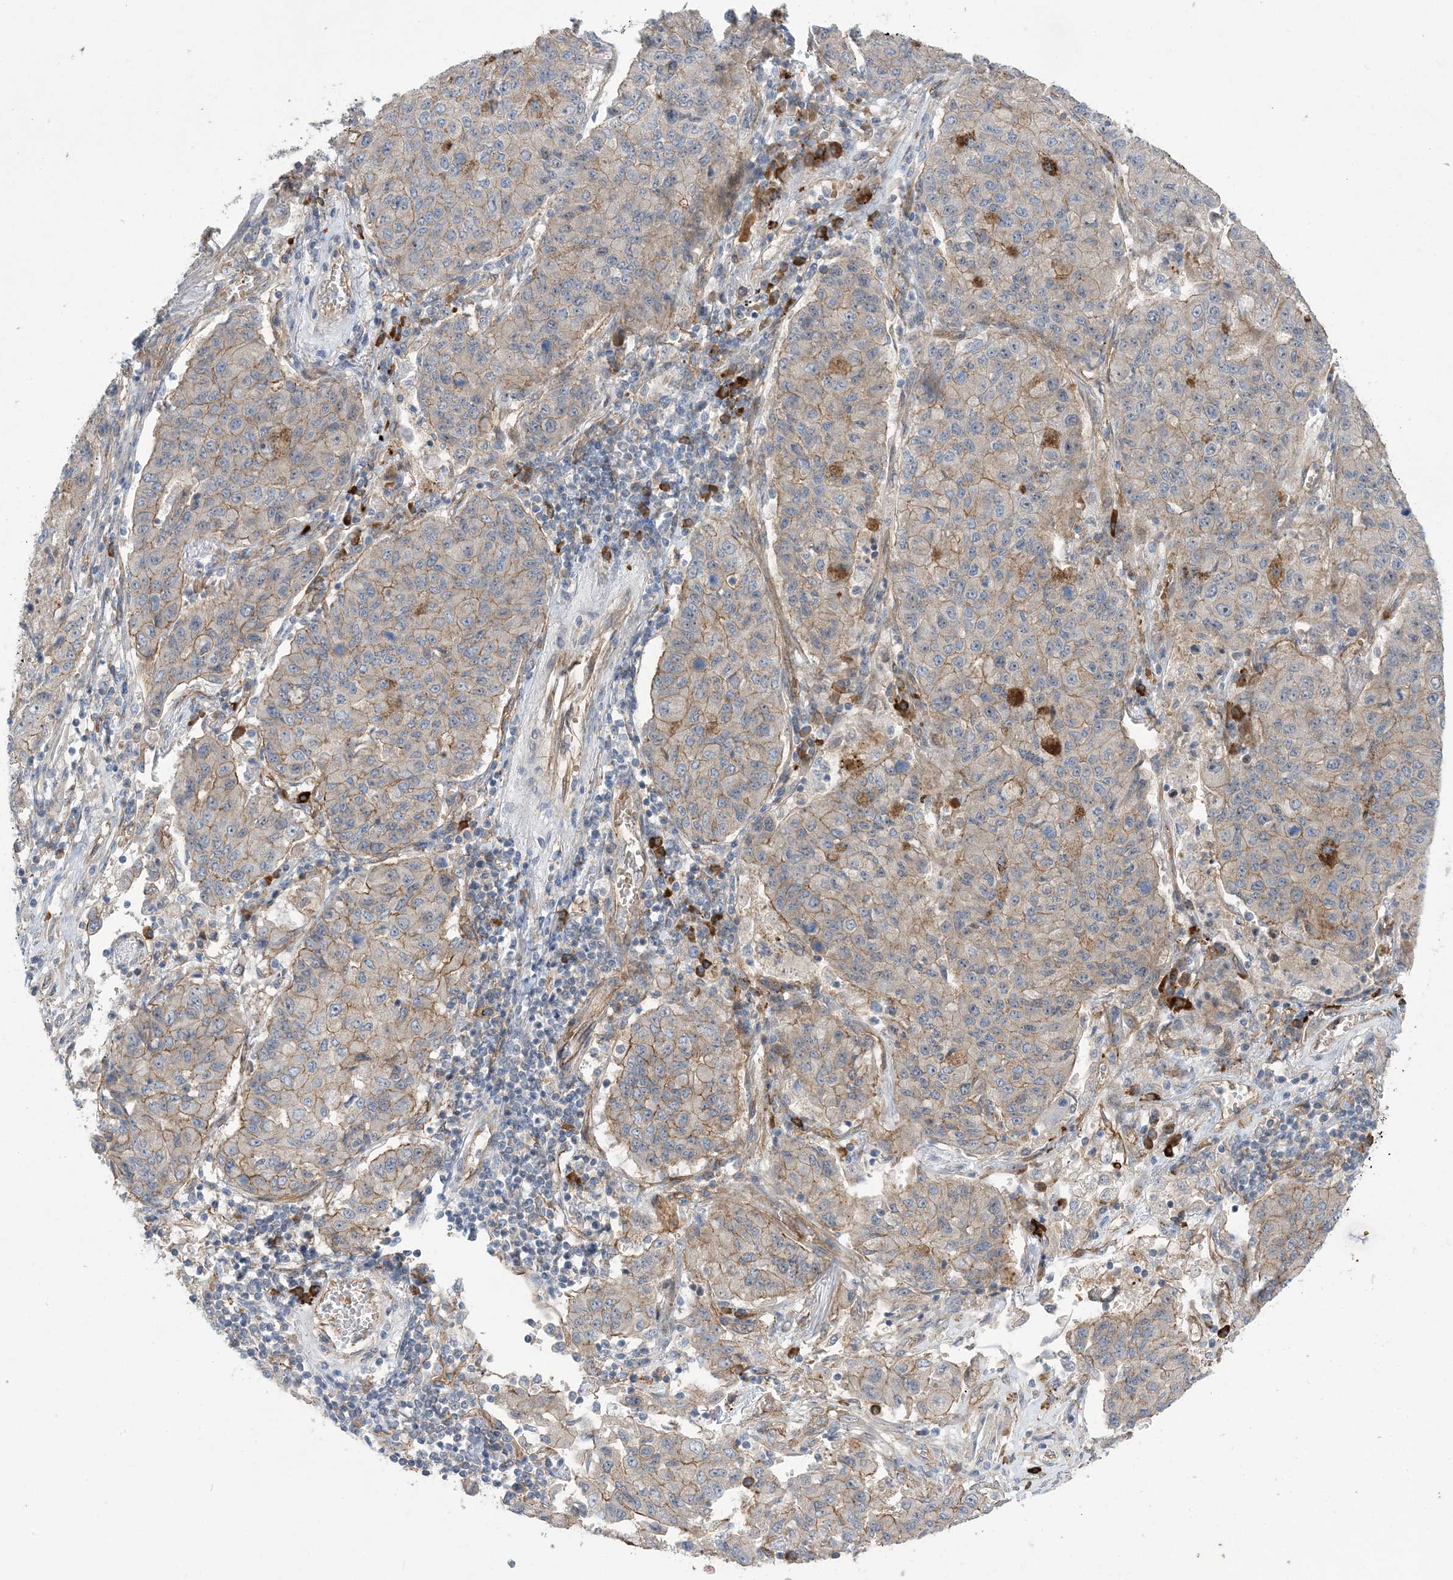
{"staining": {"intensity": "weak", "quantity": "25%-75%", "location": "cytoplasmic/membranous"}, "tissue": "lung cancer", "cell_type": "Tumor cells", "image_type": "cancer", "snomed": [{"axis": "morphology", "description": "Squamous cell carcinoma, NOS"}, {"axis": "topography", "description": "Lung"}], "caption": "Immunohistochemistry (IHC) of human lung squamous cell carcinoma demonstrates low levels of weak cytoplasmic/membranous staining in about 25%-75% of tumor cells.", "gene": "AOC1", "patient": {"sex": "male", "age": 74}}